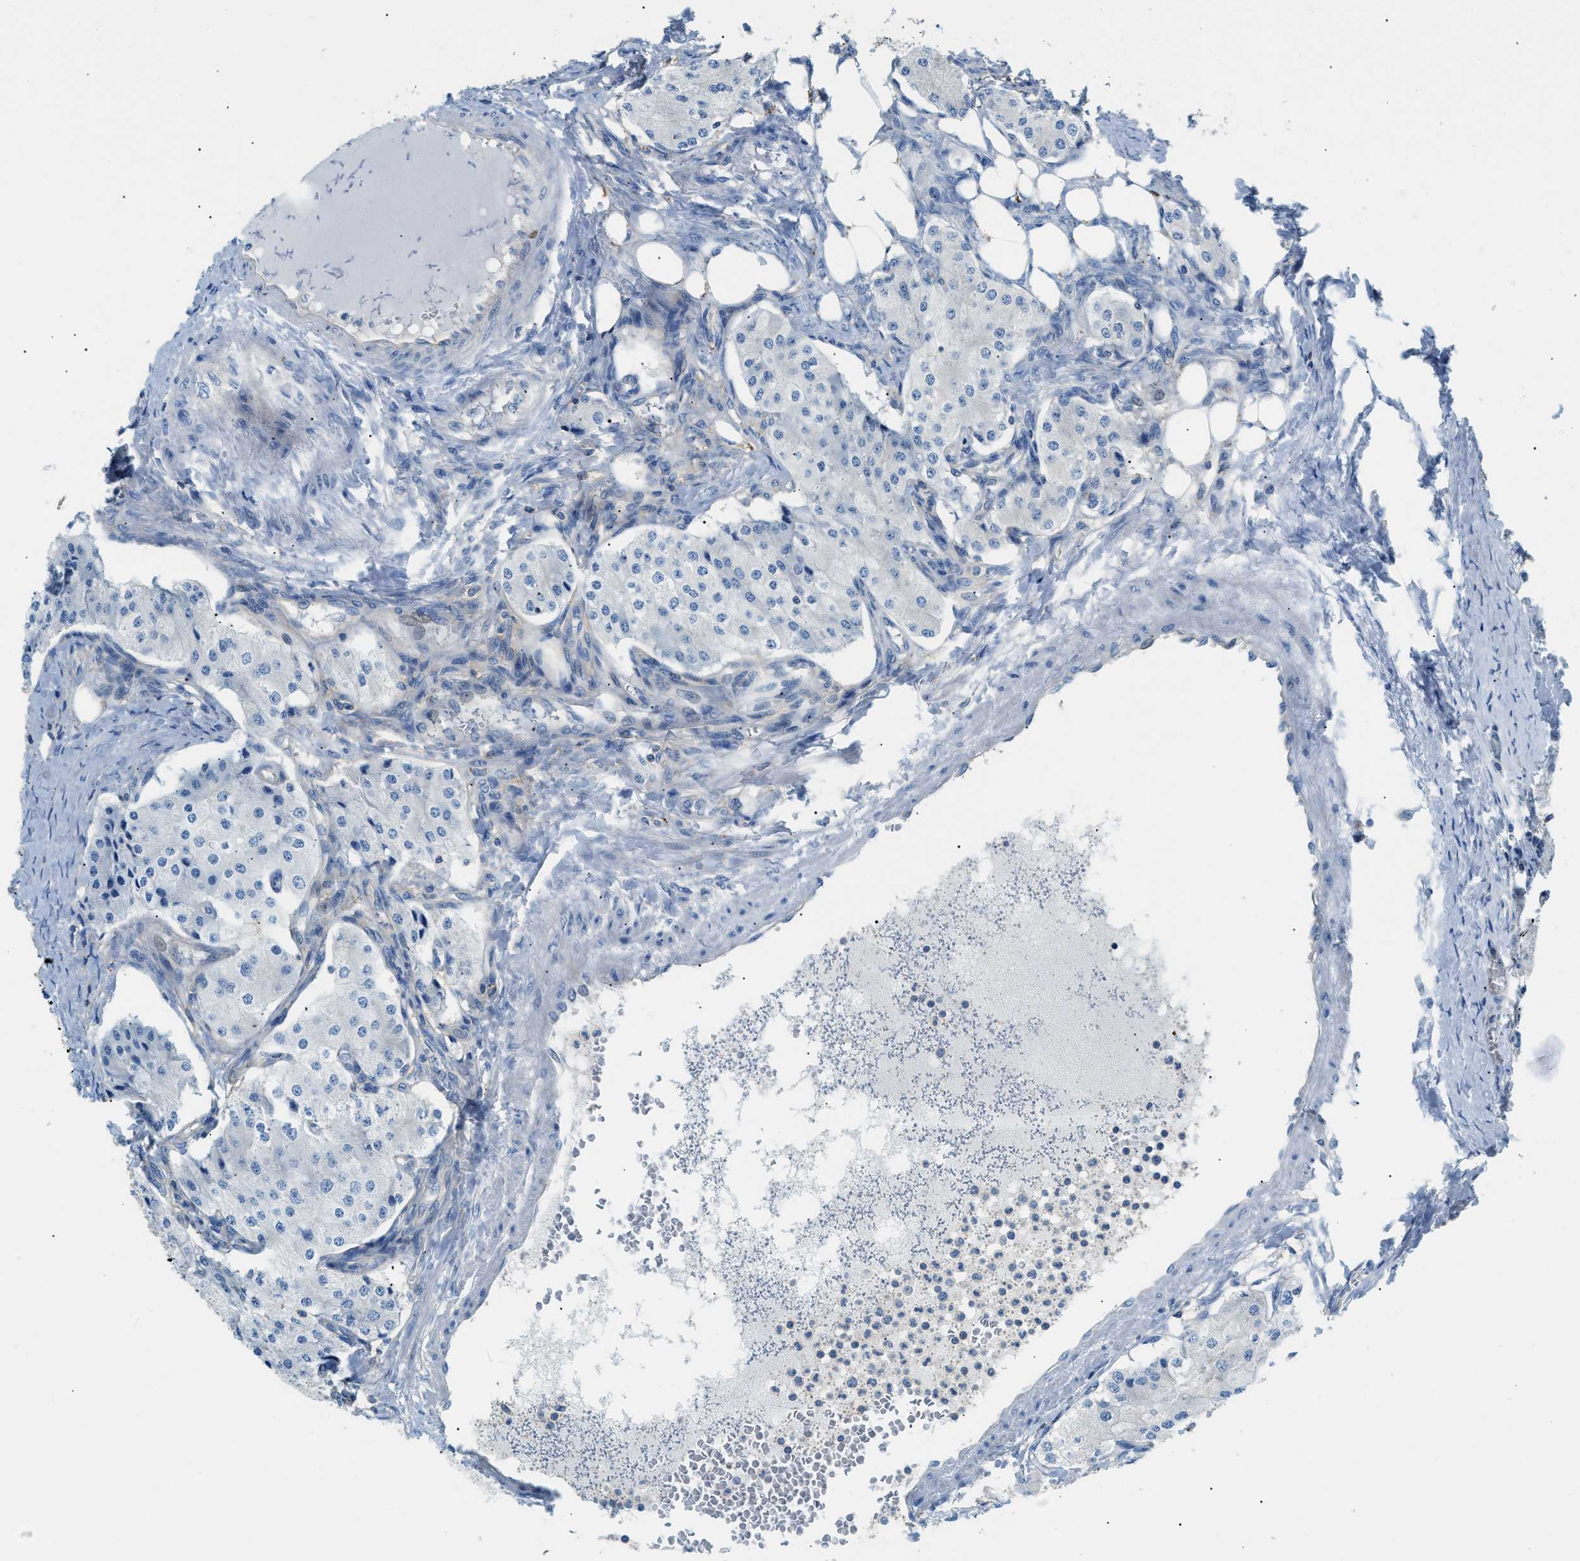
{"staining": {"intensity": "negative", "quantity": "none", "location": "none"}, "tissue": "carcinoid", "cell_type": "Tumor cells", "image_type": "cancer", "snomed": [{"axis": "morphology", "description": "Carcinoid, malignant, NOS"}, {"axis": "topography", "description": "Colon"}], "caption": "Protein analysis of carcinoid reveals no significant expression in tumor cells. (DAB immunohistochemistry with hematoxylin counter stain).", "gene": "ORAI1", "patient": {"sex": "female", "age": 52}}